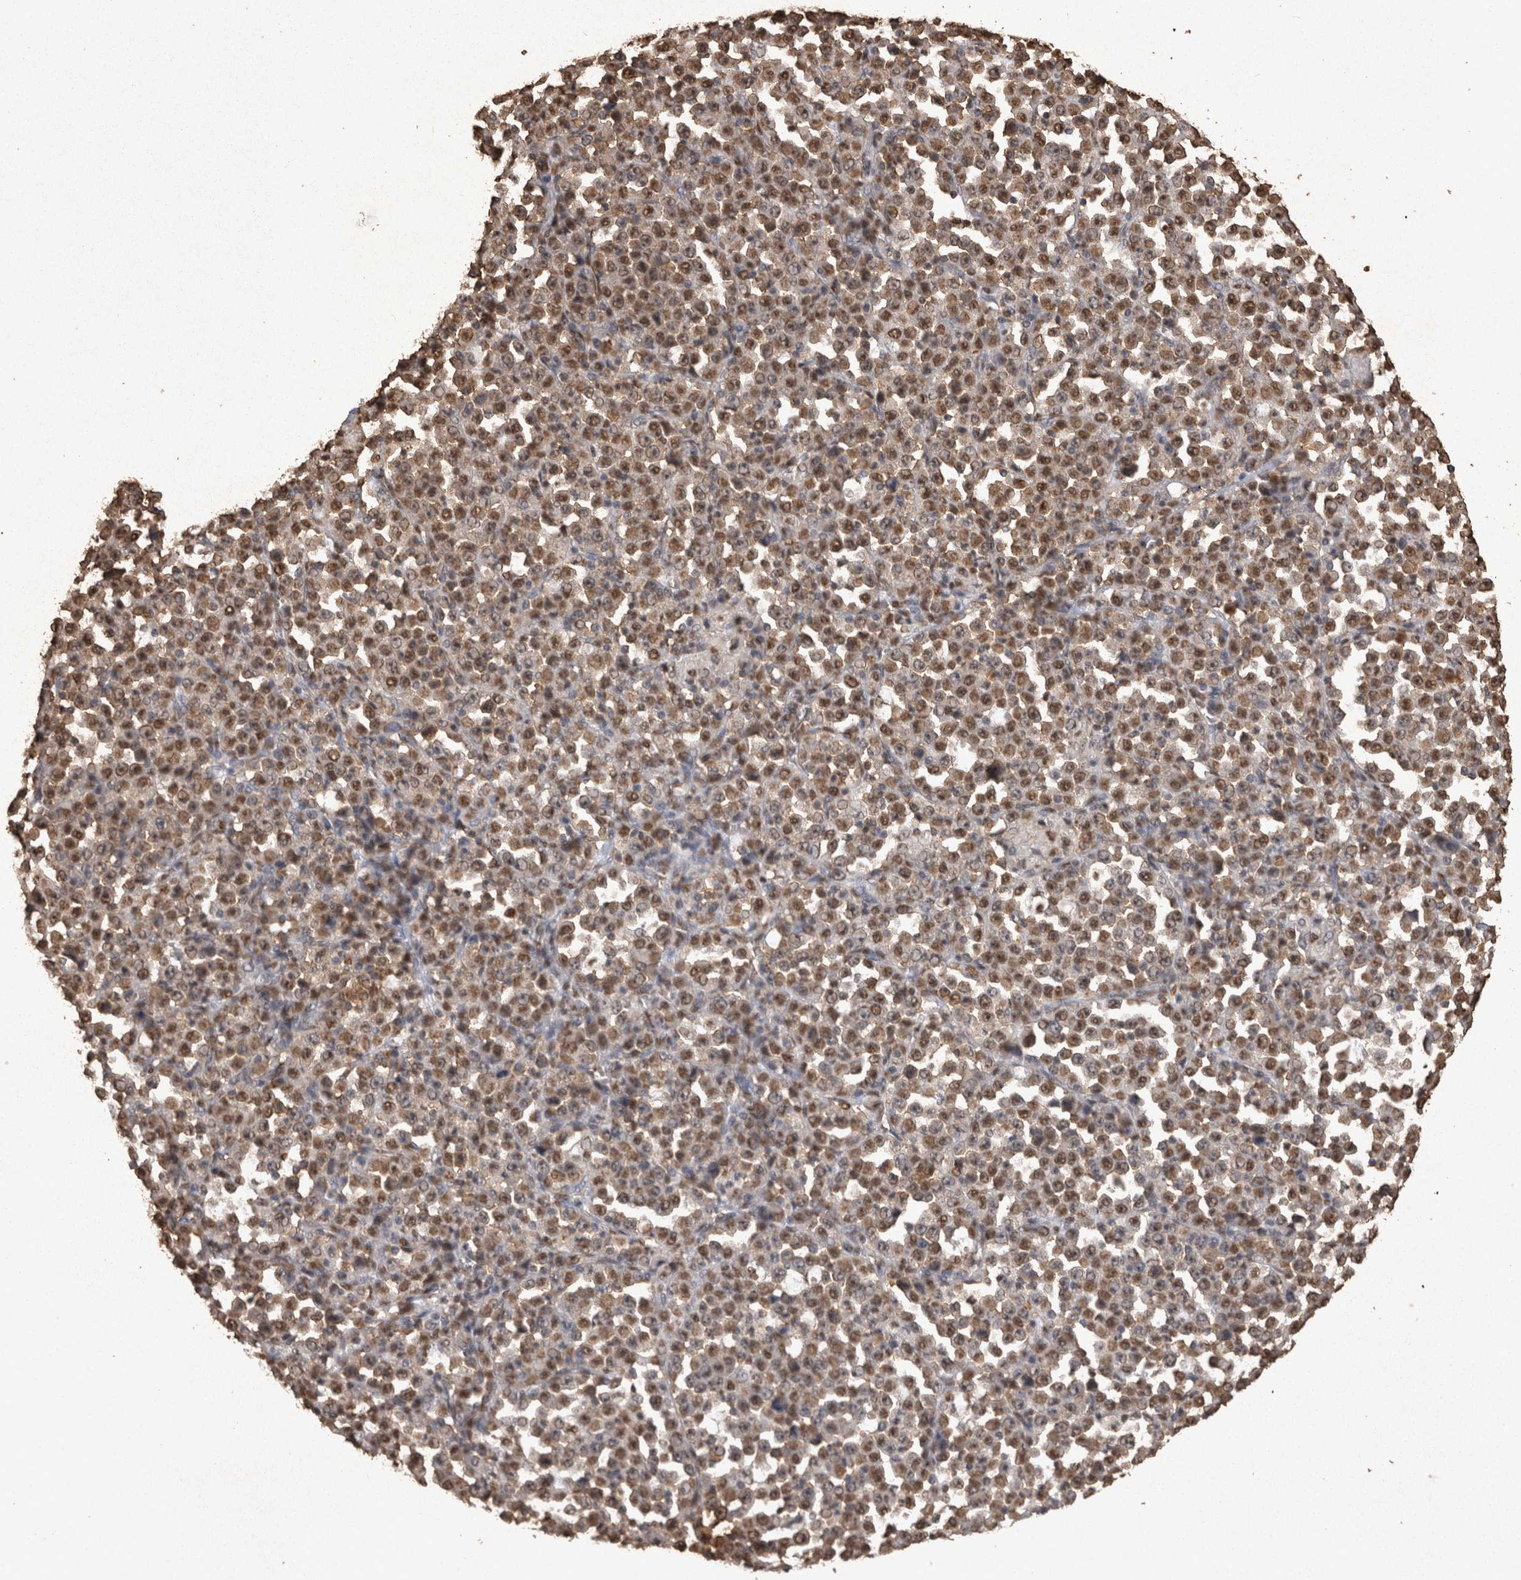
{"staining": {"intensity": "moderate", "quantity": ">75%", "location": "nuclear"}, "tissue": "stomach cancer", "cell_type": "Tumor cells", "image_type": "cancer", "snomed": [{"axis": "morphology", "description": "Normal tissue, NOS"}, {"axis": "morphology", "description": "Adenocarcinoma, NOS"}, {"axis": "topography", "description": "Stomach, upper"}, {"axis": "topography", "description": "Stomach"}], "caption": "A medium amount of moderate nuclear expression is identified in about >75% of tumor cells in stomach adenocarcinoma tissue. The protein is shown in brown color, while the nuclei are stained blue.", "gene": "OAS2", "patient": {"sex": "male", "age": 59}}